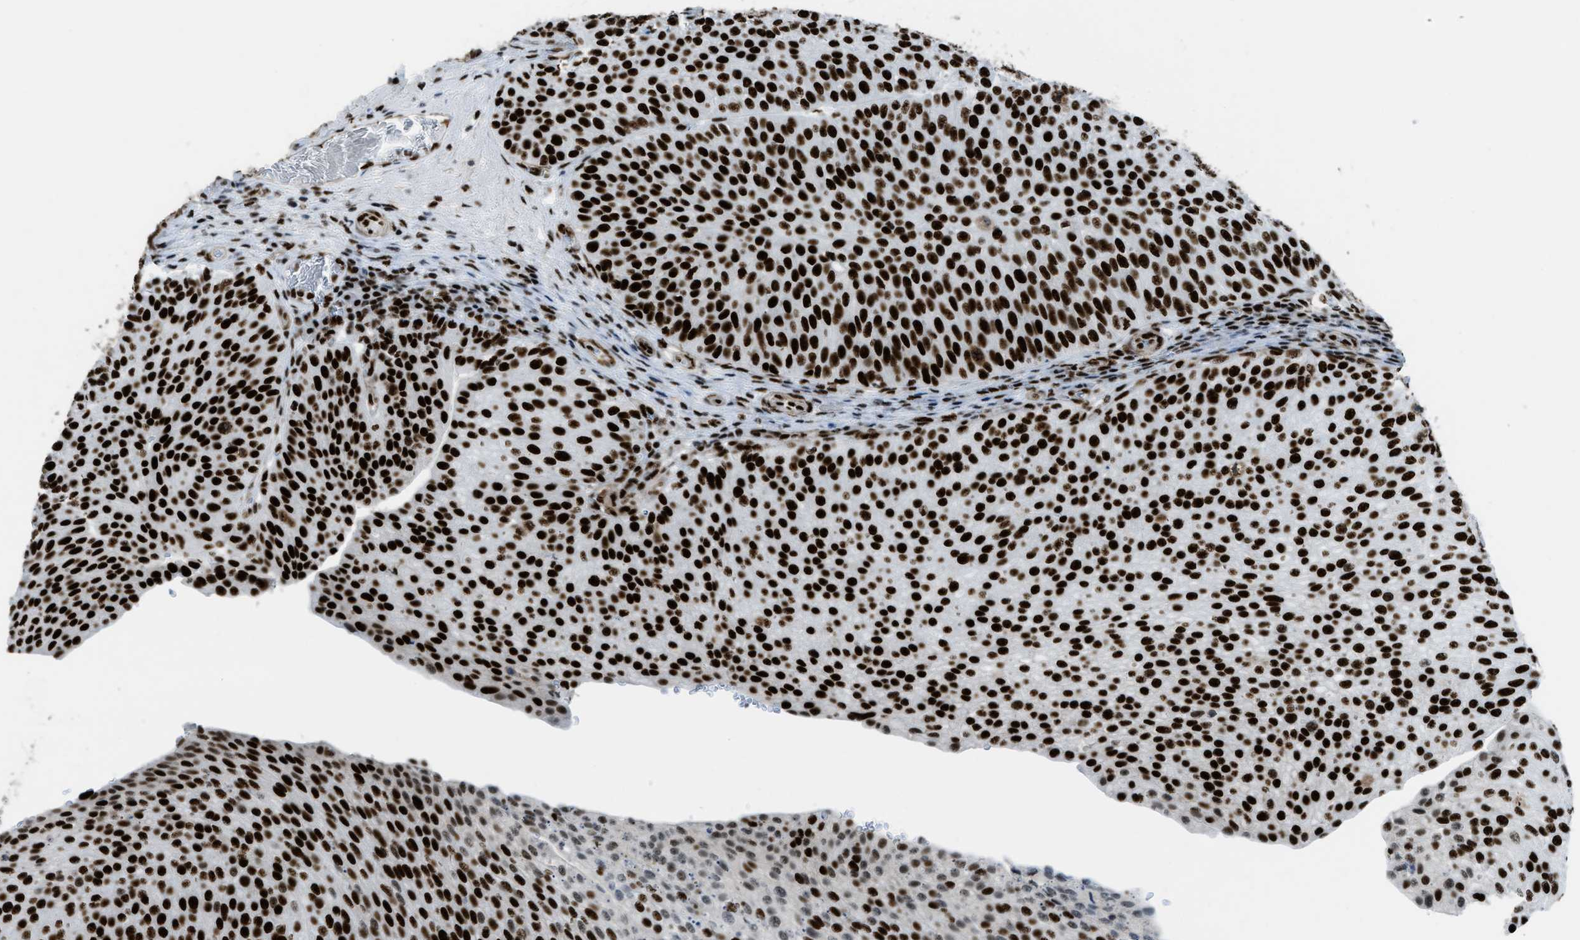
{"staining": {"intensity": "strong", "quantity": ">75%", "location": "nuclear"}, "tissue": "urothelial cancer", "cell_type": "Tumor cells", "image_type": "cancer", "snomed": [{"axis": "morphology", "description": "Urothelial carcinoma, Low grade"}, {"axis": "topography", "description": "Smooth muscle"}, {"axis": "topography", "description": "Urinary bladder"}], "caption": "There is high levels of strong nuclear staining in tumor cells of urothelial cancer, as demonstrated by immunohistochemical staining (brown color).", "gene": "ZNF207", "patient": {"sex": "male", "age": 60}}